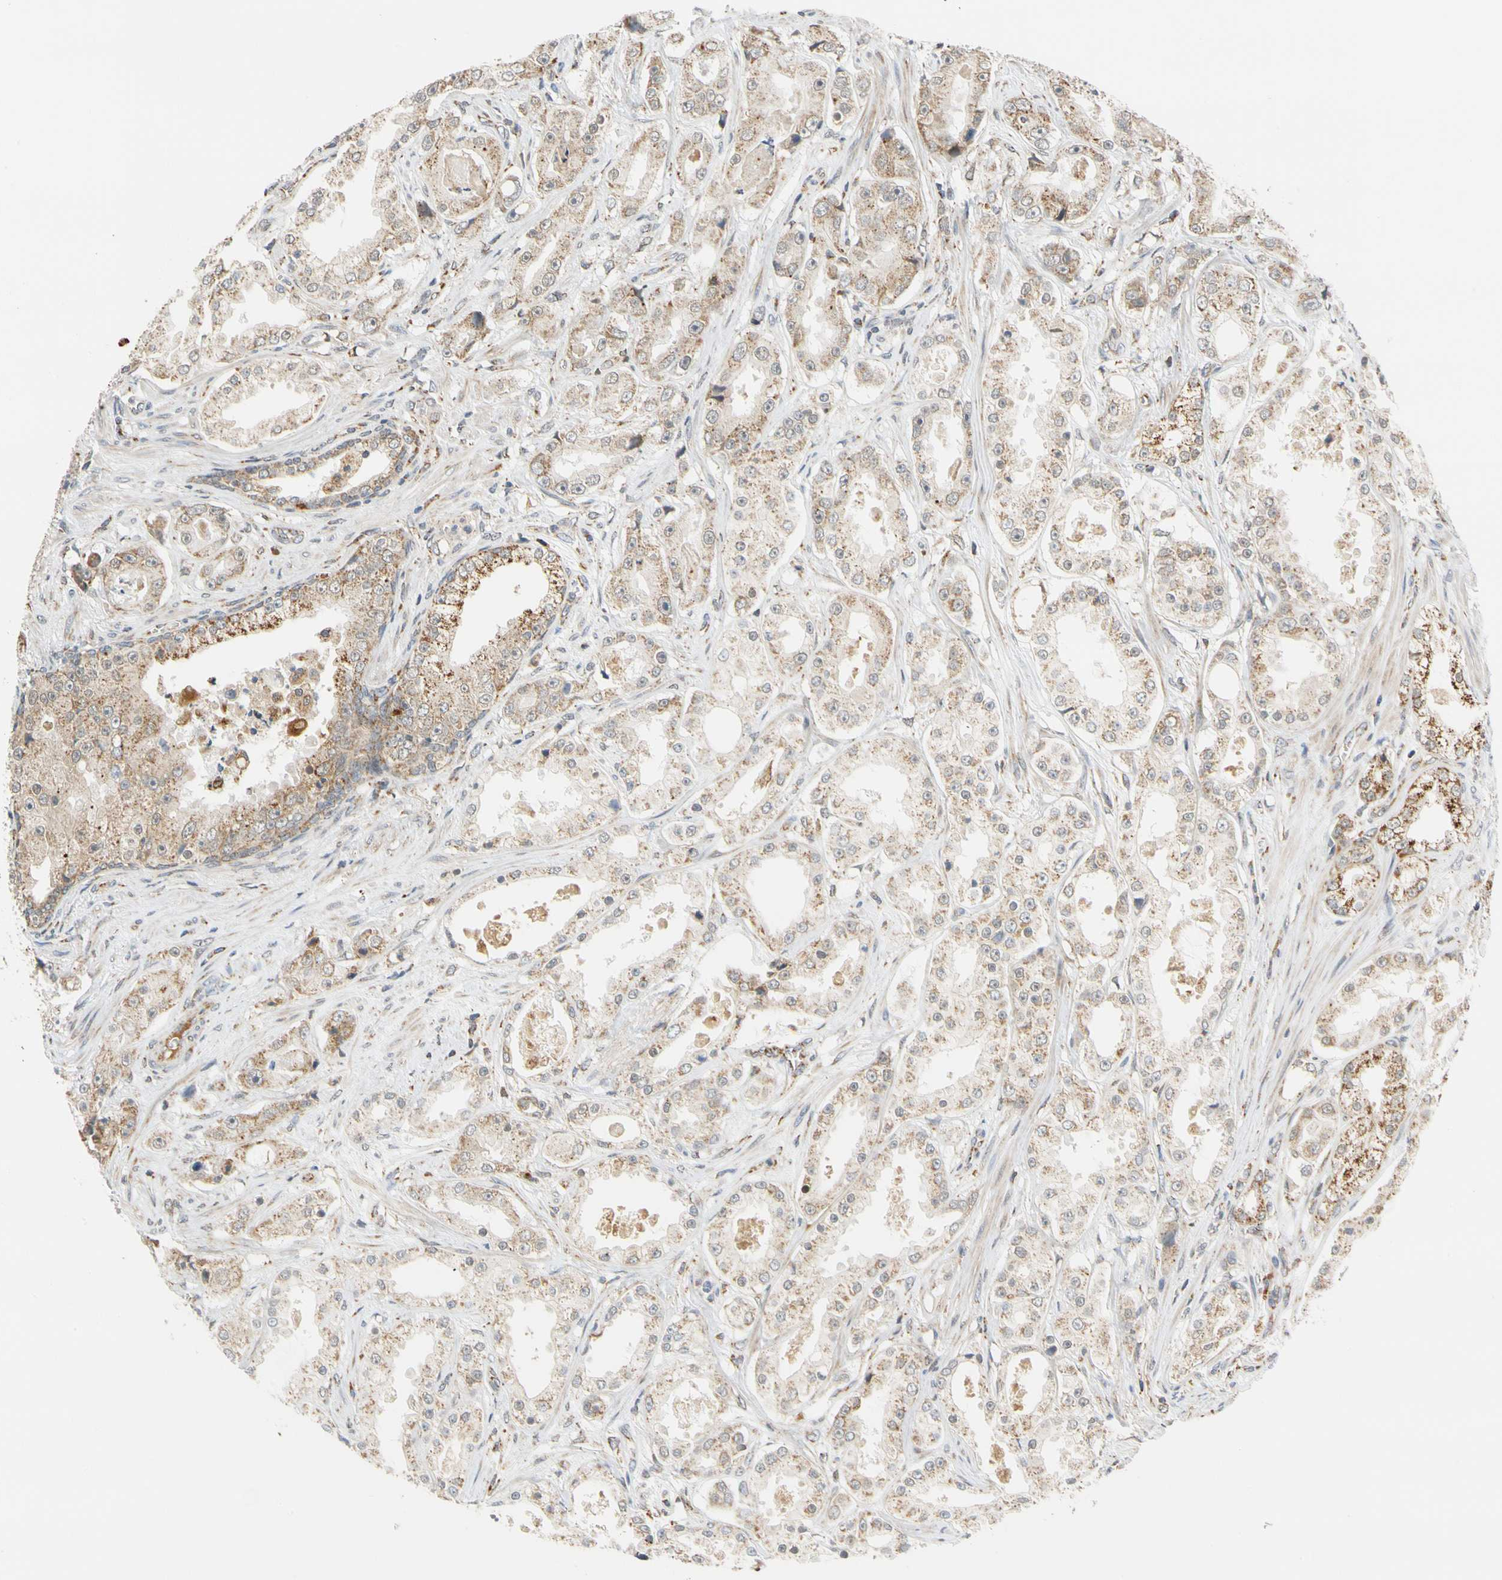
{"staining": {"intensity": "weak", "quantity": "25%-75%", "location": "cytoplasmic/membranous"}, "tissue": "prostate cancer", "cell_type": "Tumor cells", "image_type": "cancer", "snomed": [{"axis": "morphology", "description": "Adenocarcinoma, High grade"}, {"axis": "topography", "description": "Prostate"}], "caption": "A brown stain highlights weak cytoplasmic/membranous staining of a protein in human prostate cancer tumor cells.", "gene": "SFXN3", "patient": {"sex": "male", "age": 73}}